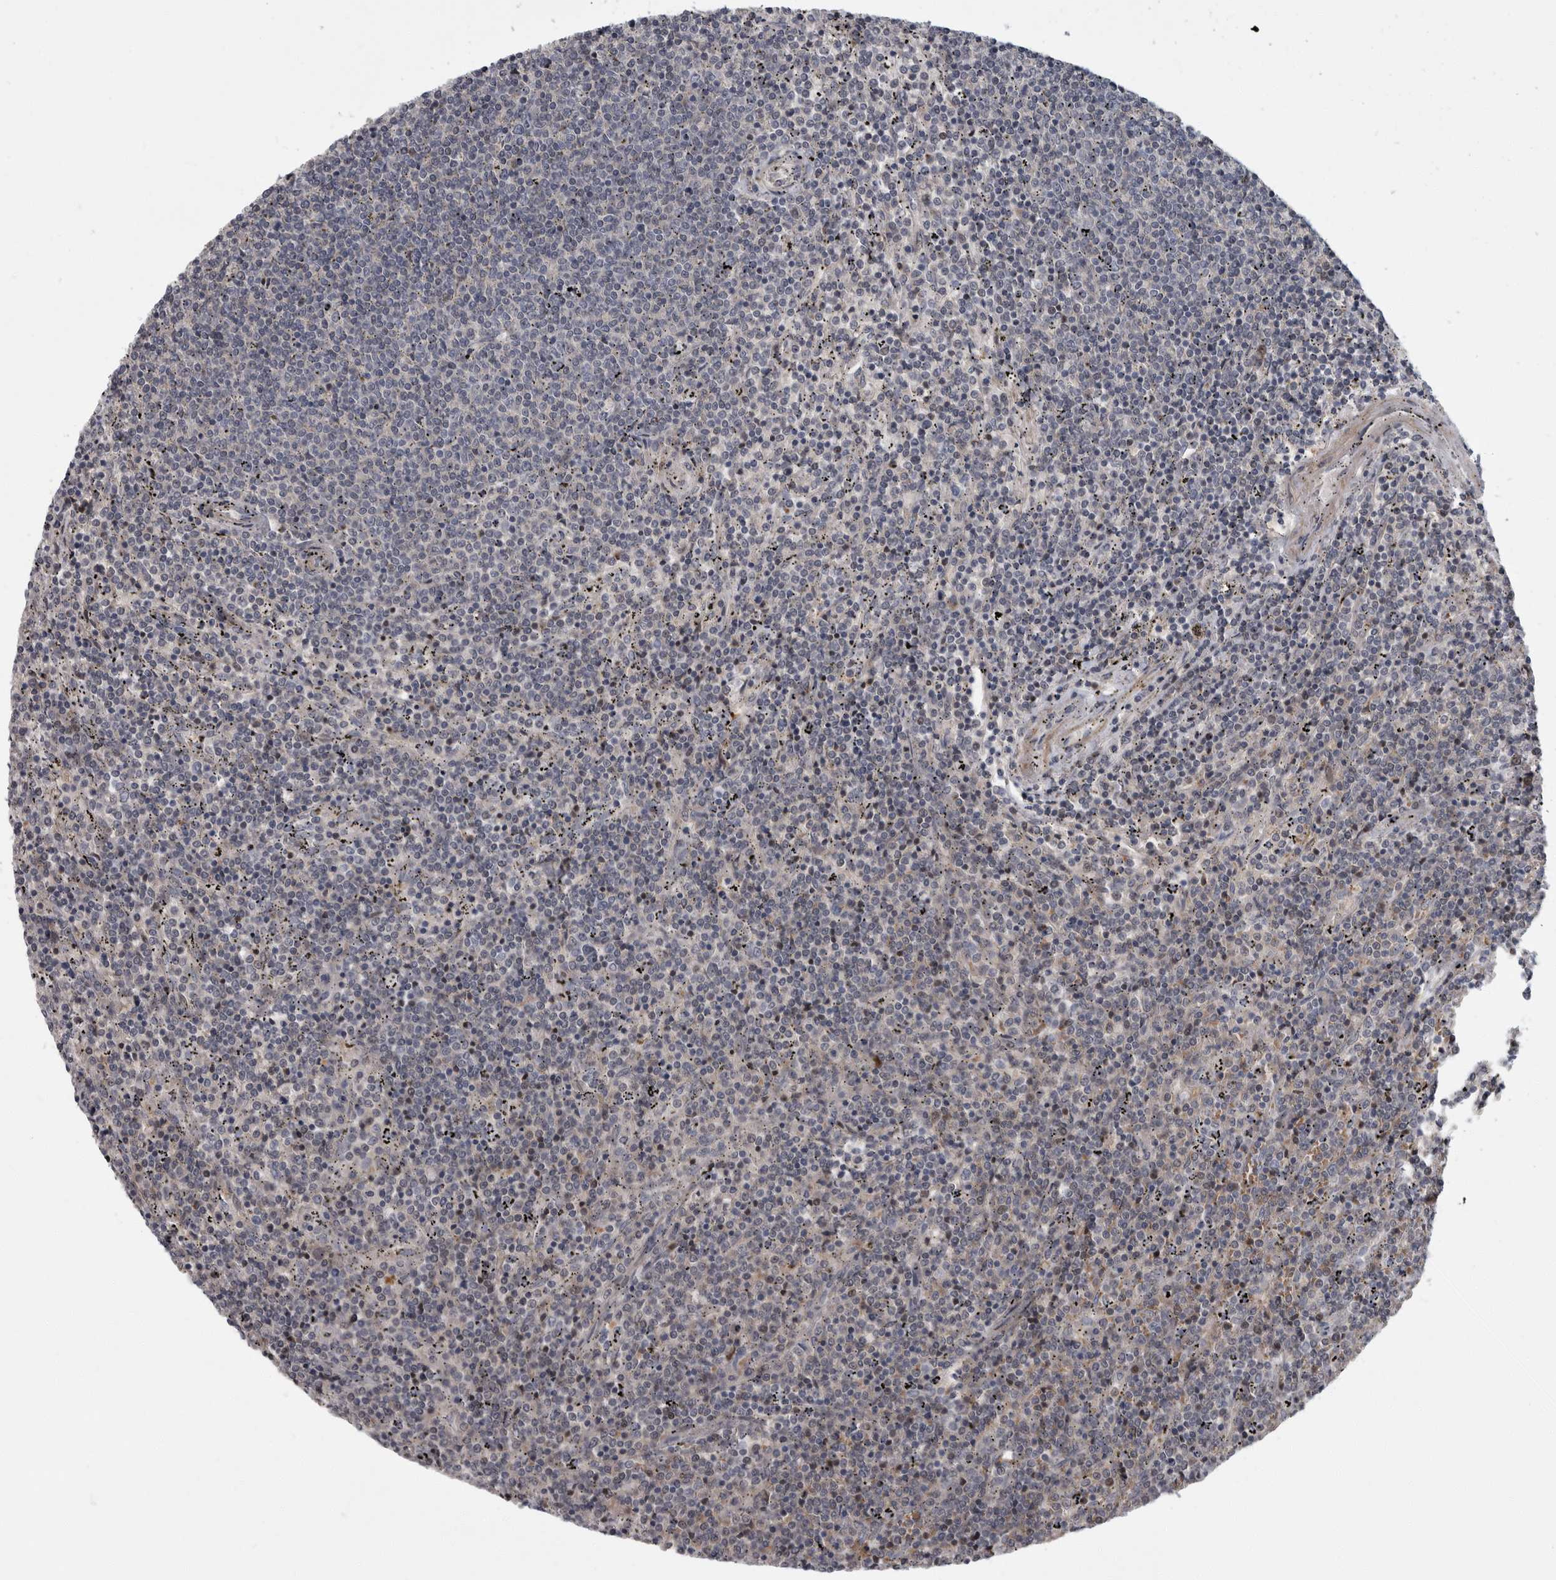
{"staining": {"intensity": "negative", "quantity": "none", "location": "none"}, "tissue": "lymphoma", "cell_type": "Tumor cells", "image_type": "cancer", "snomed": [{"axis": "morphology", "description": "Malignant lymphoma, non-Hodgkin's type, Low grade"}, {"axis": "topography", "description": "Spleen"}], "caption": "DAB immunohistochemical staining of low-grade malignant lymphoma, non-Hodgkin's type shows no significant positivity in tumor cells. (Immunohistochemistry, brightfield microscopy, high magnification).", "gene": "PDE7A", "patient": {"sex": "female", "age": 50}}